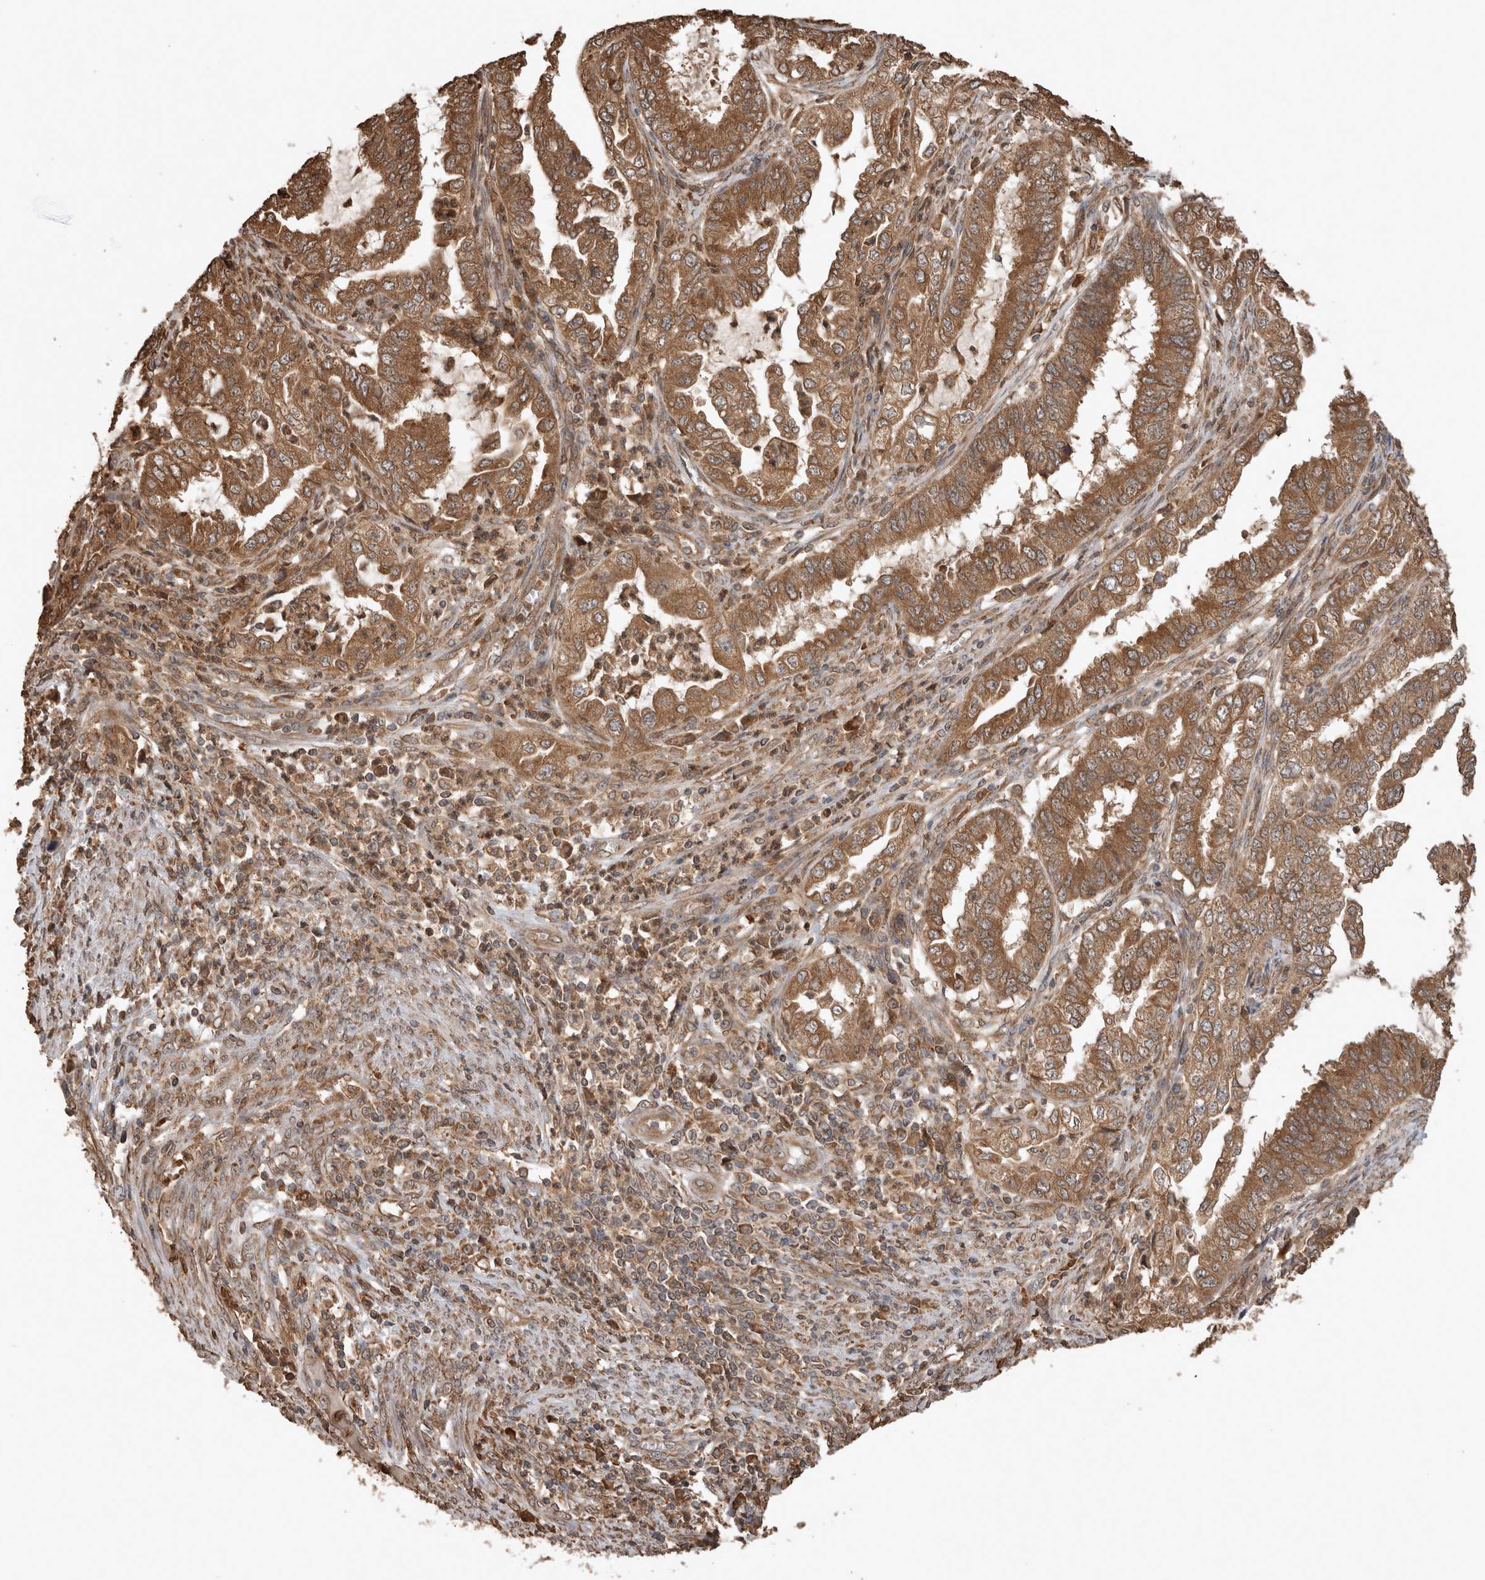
{"staining": {"intensity": "moderate", "quantity": ">75%", "location": "cytoplasmic/membranous"}, "tissue": "endometrial cancer", "cell_type": "Tumor cells", "image_type": "cancer", "snomed": [{"axis": "morphology", "description": "Adenocarcinoma, NOS"}, {"axis": "topography", "description": "Endometrium"}], "caption": "Immunohistochemical staining of endometrial cancer exhibits medium levels of moderate cytoplasmic/membranous protein expression in approximately >75% of tumor cells.", "gene": "OTUD7B", "patient": {"sex": "female", "age": 51}}